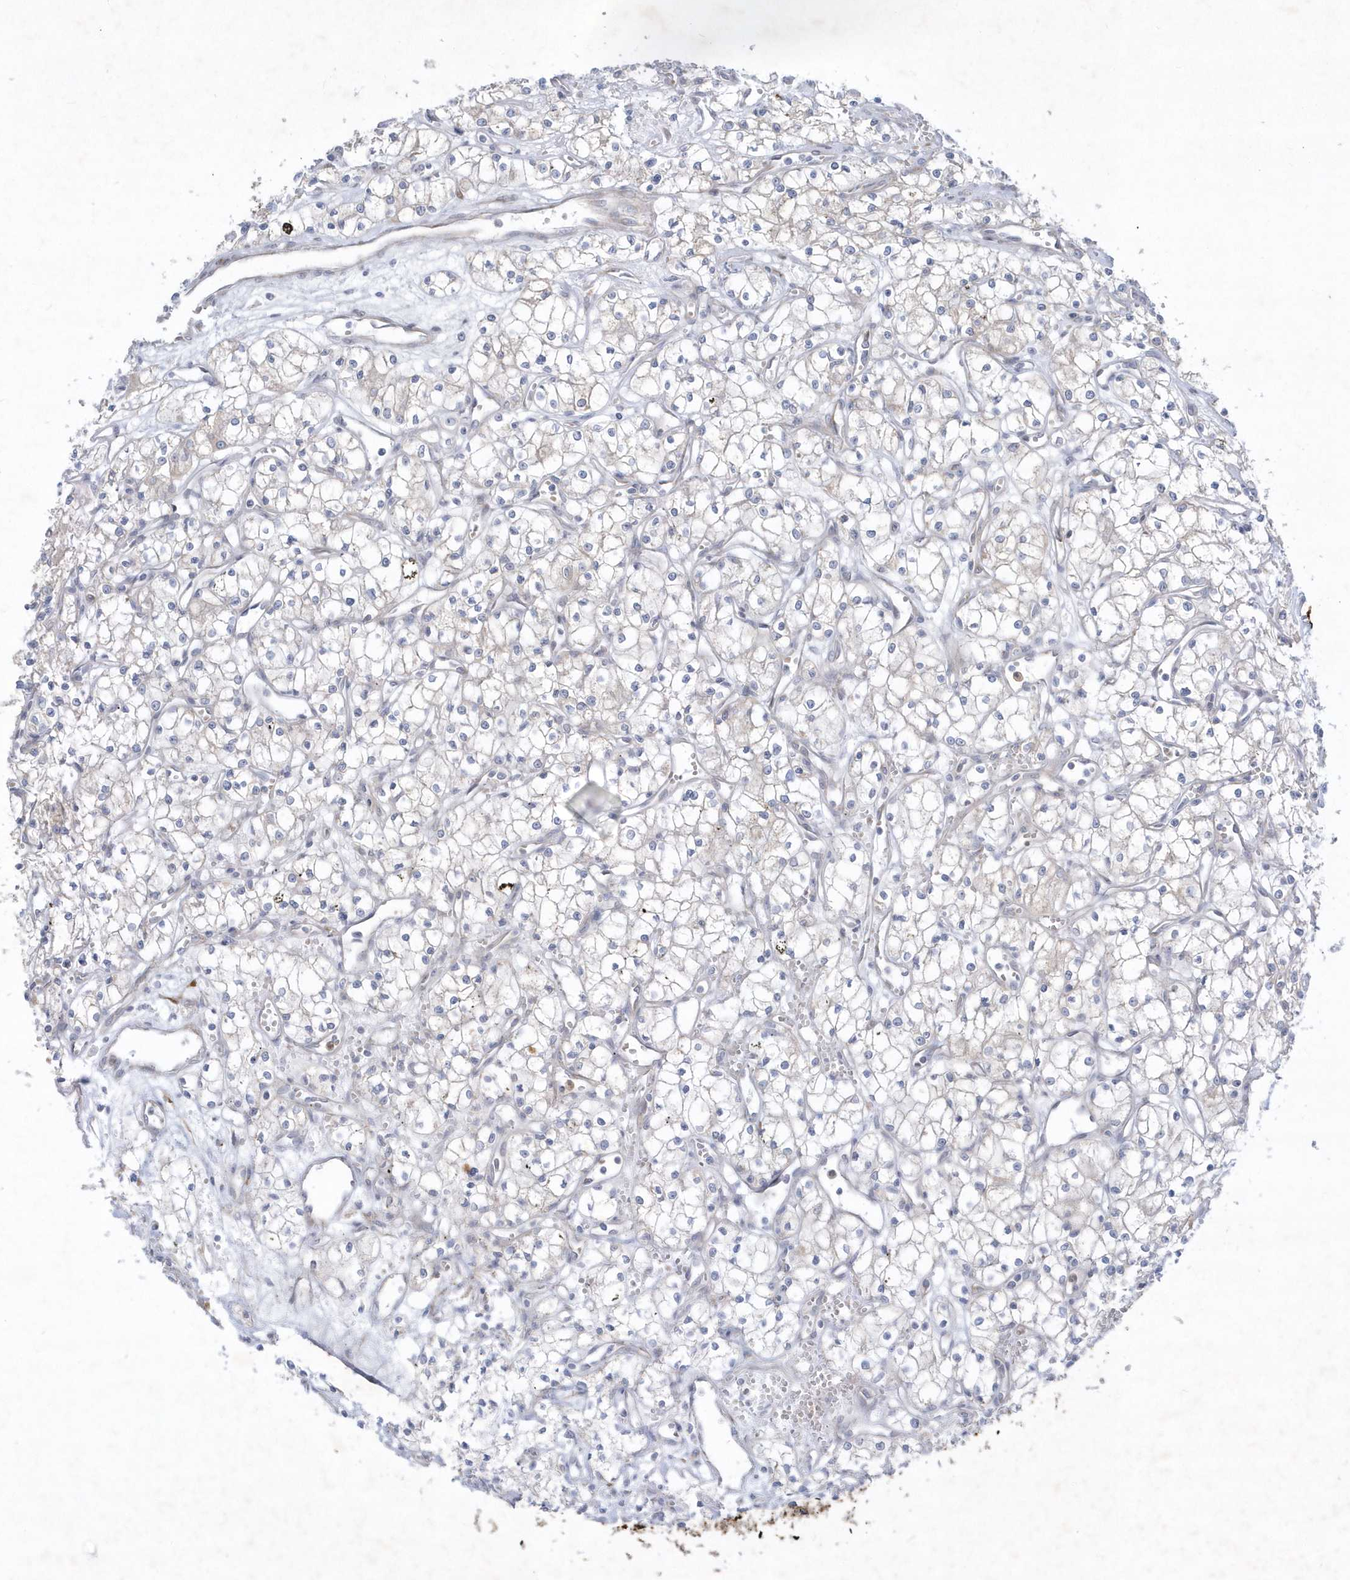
{"staining": {"intensity": "negative", "quantity": "none", "location": "none"}, "tissue": "renal cancer", "cell_type": "Tumor cells", "image_type": "cancer", "snomed": [{"axis": "morphology", "description": "Adenocarcinoma, NOS"}, {"axis": "topography", "description": "Kidney"}], "caption": "Tumor cells are negative for brown protein staining in renal cancer.", "gene": "LARS1", "patient": {"sex": "male", "age": 59}}